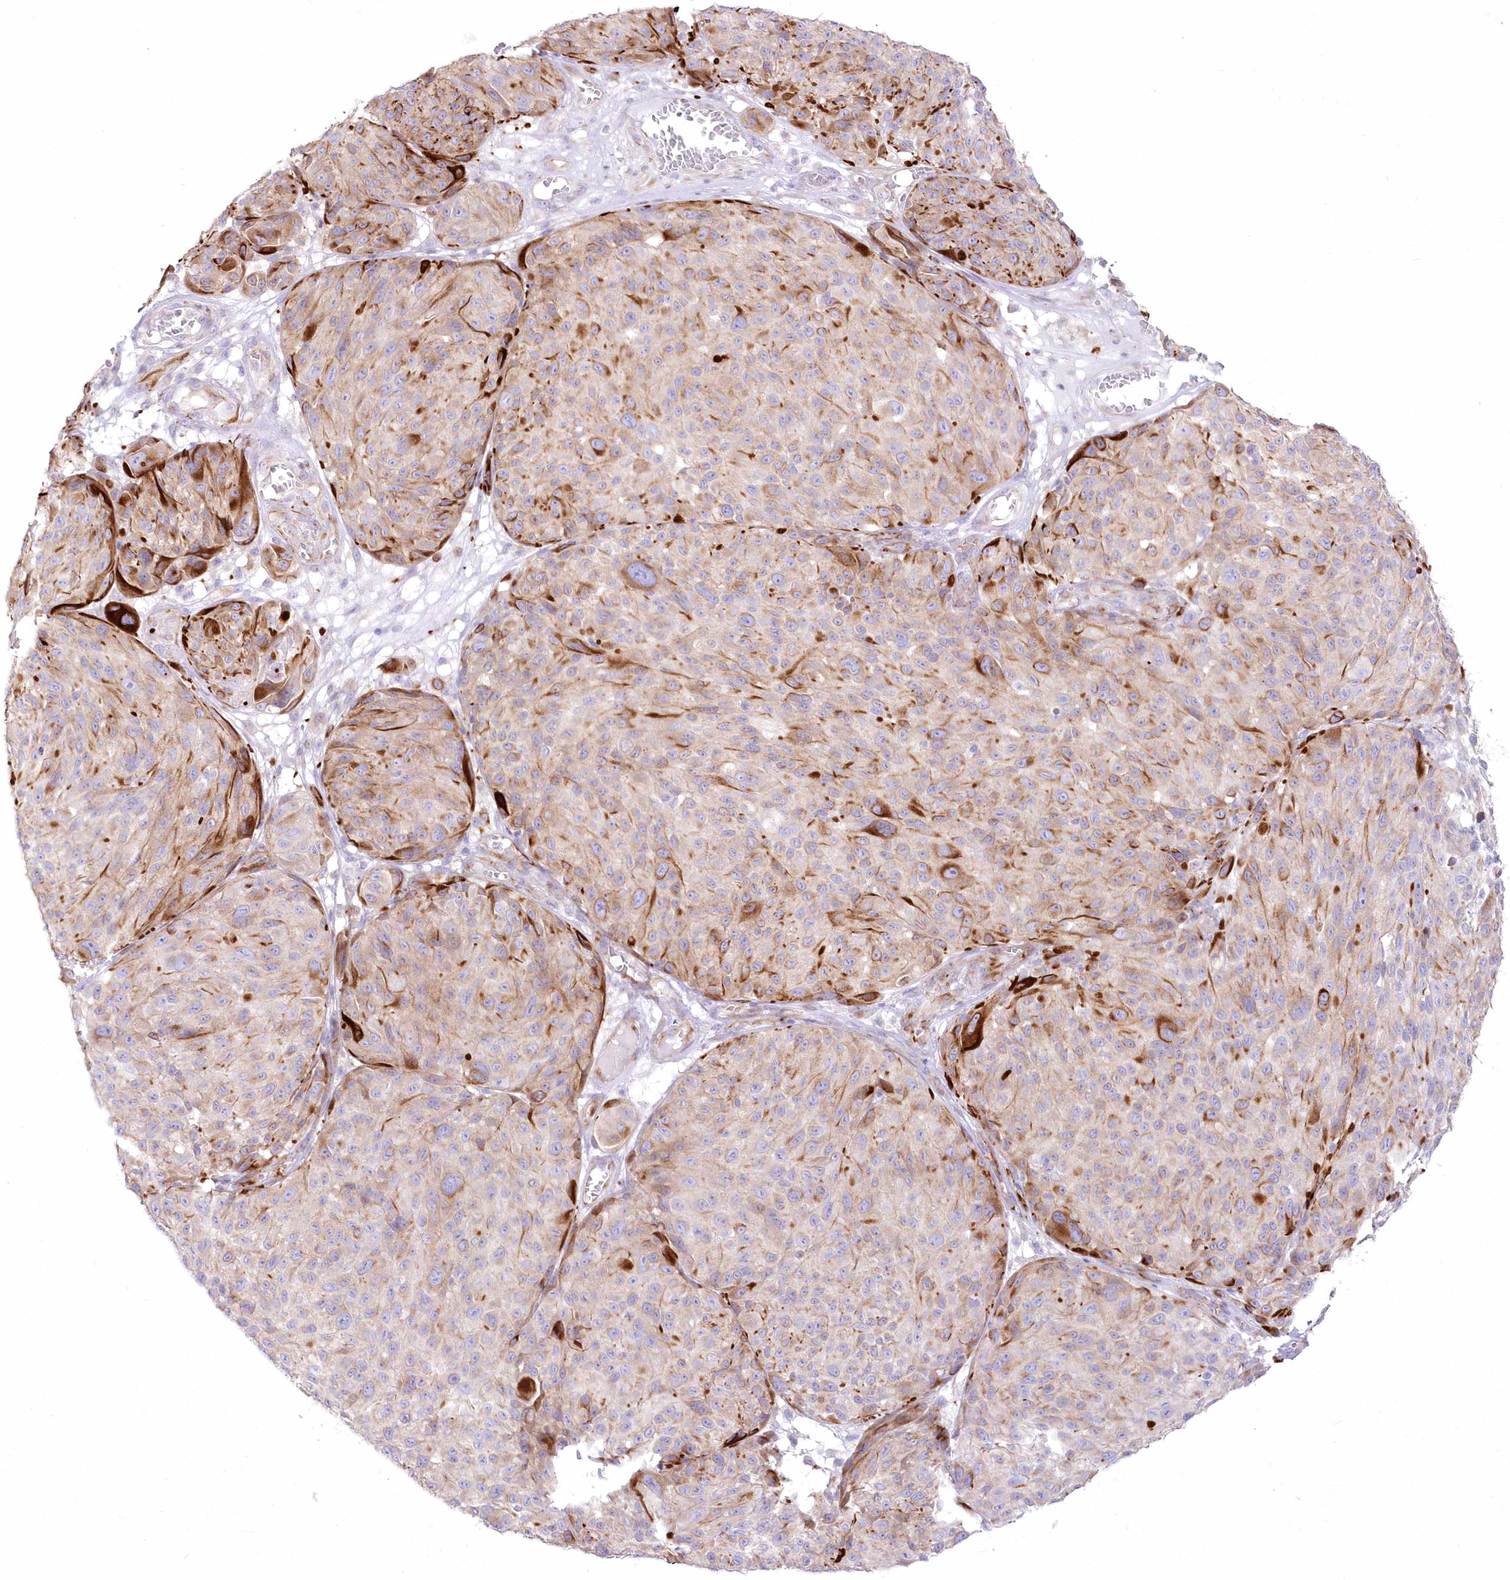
{"staining": {"intensity": "strong", "quantity": "<25%", "location": "cytoplasmic/membranous"}, "tissue": "melanoma", "cell_type": "Tumor cells", "image_type": "cancer", "snomed": [{"axis": "morphology", "description": "Malignant melanoma, NOS"}, {"axis": "topography", "description": "Skin"}], "caption": "A brown stain shows strong cytoplasmic/membranous expression of a protein in malignant melanoma tumor cells. (DAB IHC with brightfield microscopy, high magnification).", "gene": "ZNF843", "patient": {"sex": "male", "age": 83}}